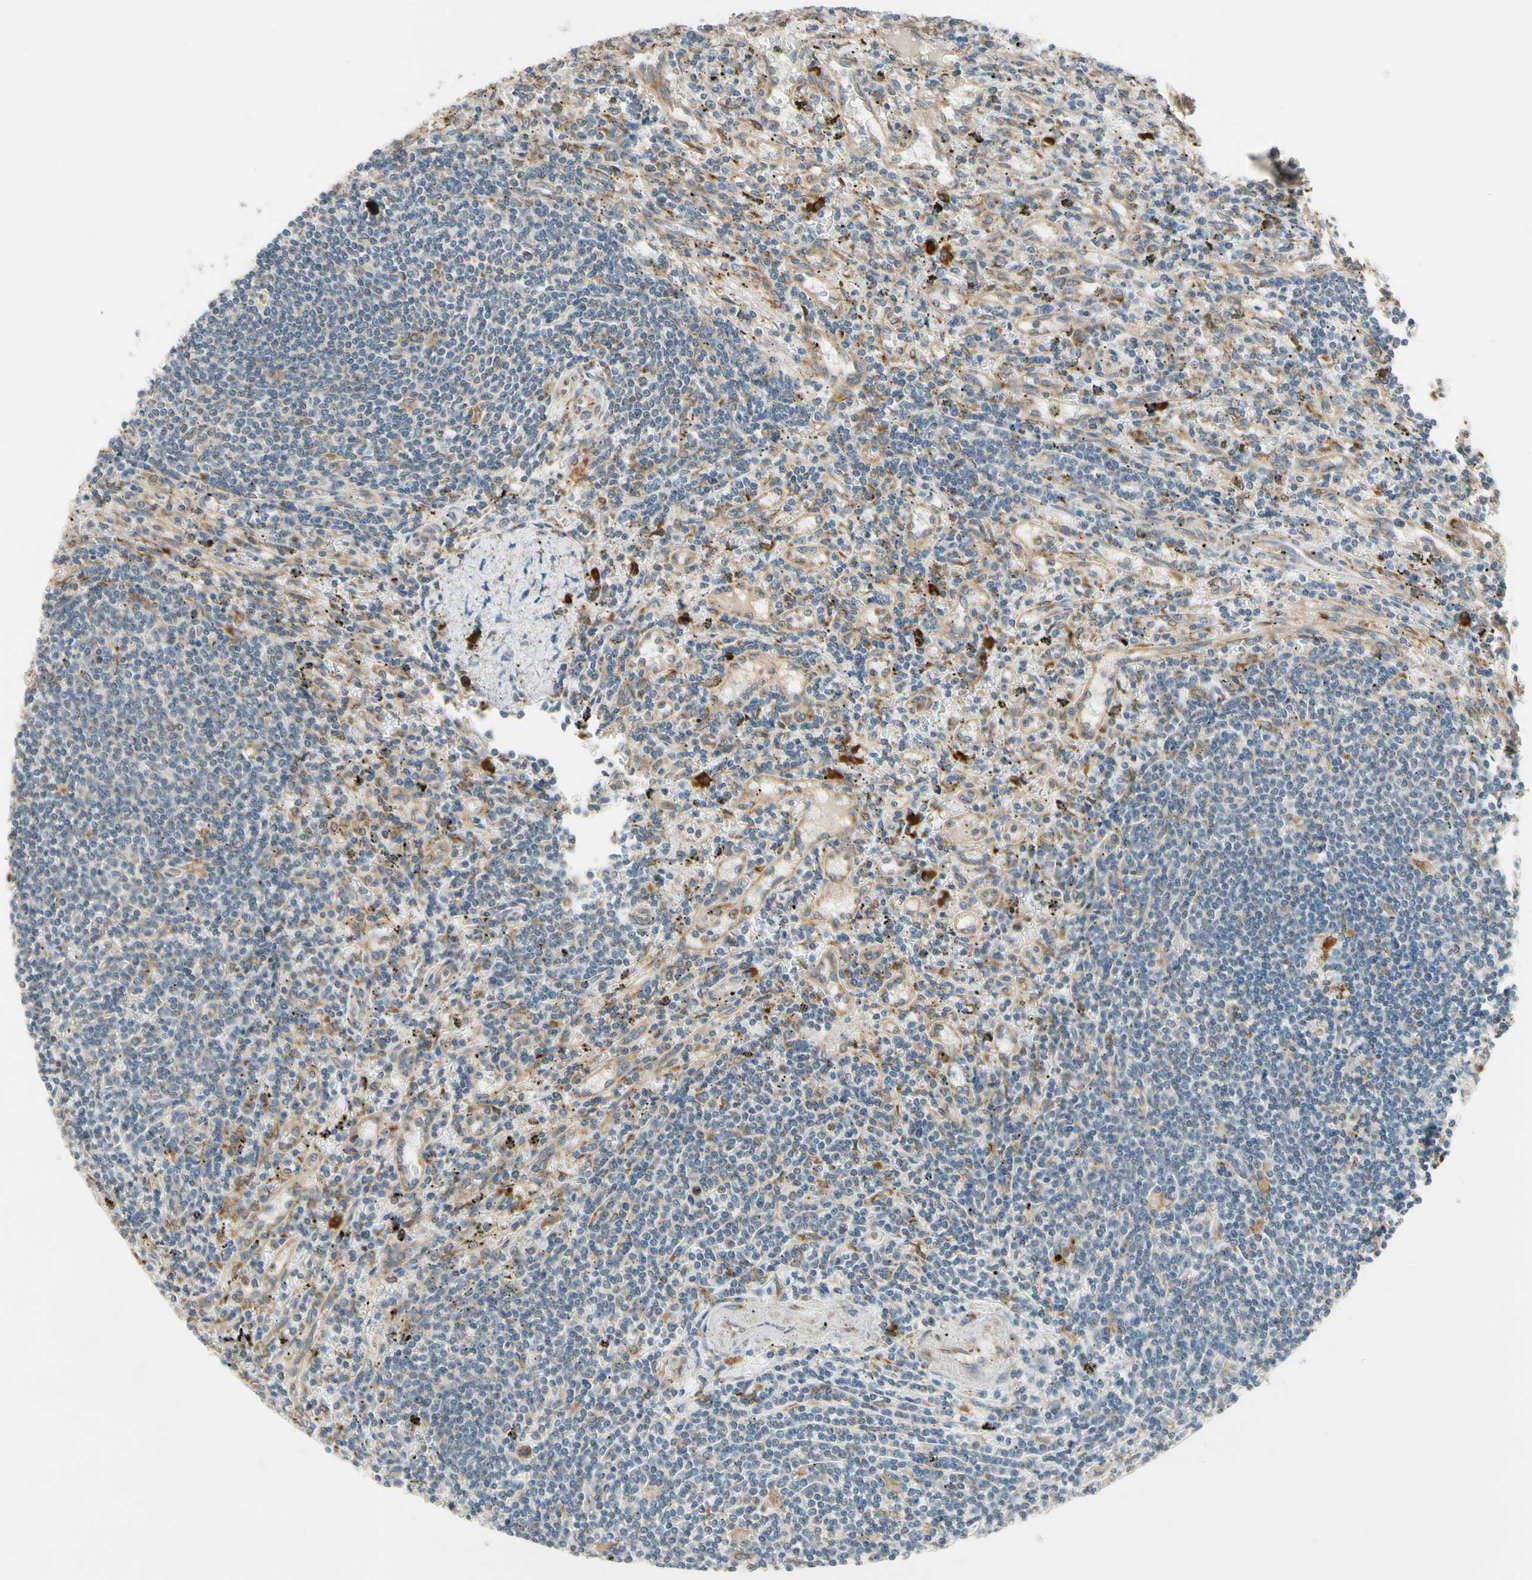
{"staining": {"intensity": "negative", "quantity": "none", "location": "none"}, "tissue": "lymphoma", "cell_type": "Tumor cells", "image_type": "cancer", "snomed": [{"axis": "morphology", "description": "Malignant lymphoma, non-Hodgkin's type, Low grade"}, {"axis": "topography", "description": "Spleen"}], "caption": "Immunohistochemical staining of human lymphoma exhibits no significant staining in tumor cells.", "gene": "RPN2", "patient": {"sex": "male", "age": 76}}